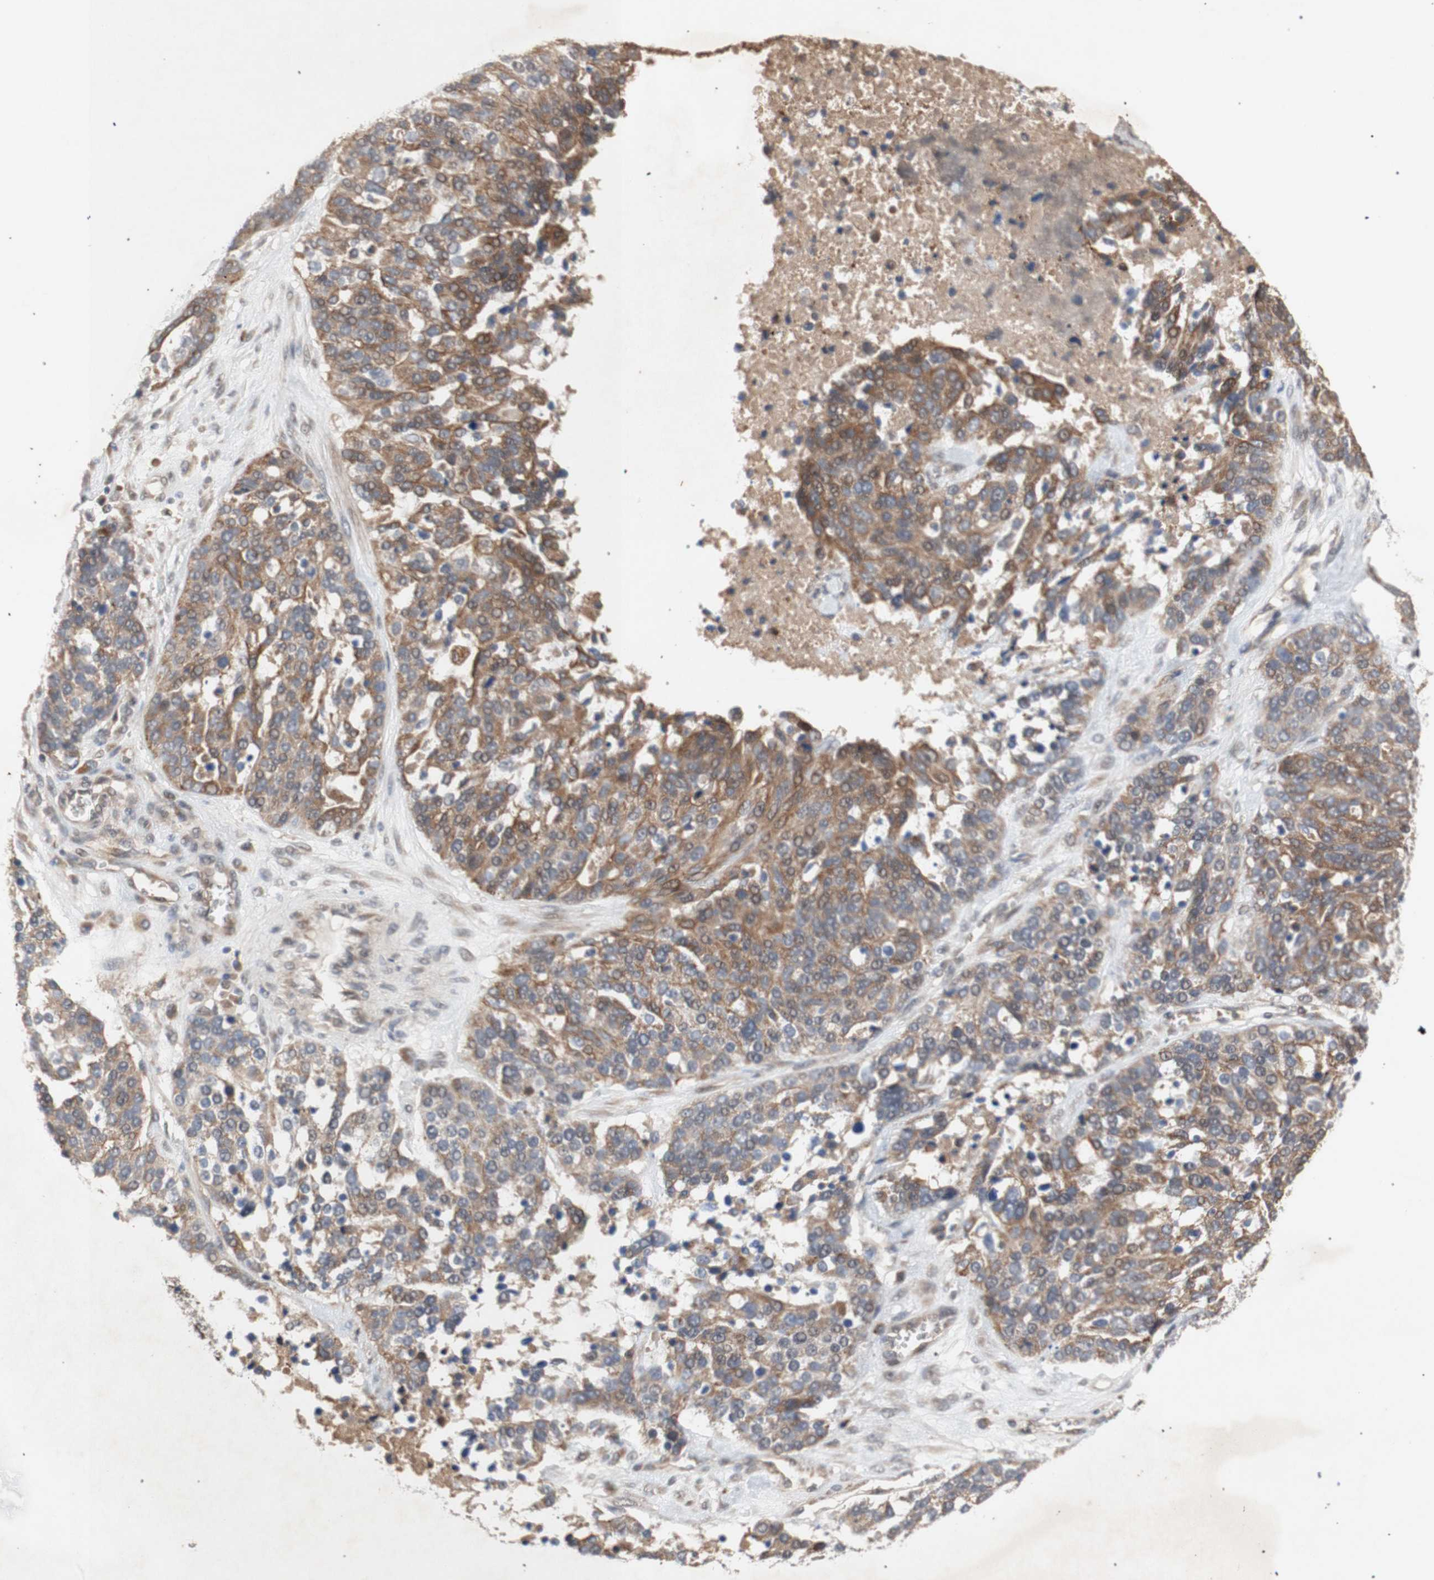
{"staining": {"intensity": "moderate", "quantity": ">75%", "location": "cytoplasmic/membranous"}, "tissue": "ovarian cancer", "cell_type": "Tumor cells", "image_type": "cancer", "snomed": [{"axis": "morphology", "description": "Cystadenocarcinoma, serous, NOS"}, {"axis": "topography", "description": "Ovary"}], "caption": "Ovarian cancer (serous cystadenocarcinoma) stained with DAB (3,3'-diaminobenzidine) immunohistochemistry (IHC) shows medium levels of moderate cytoplasmic/membranous staining in about >75% of tumor cells.", "gene": "PKN1", "patient": {"sex": "female", "age": 44}}